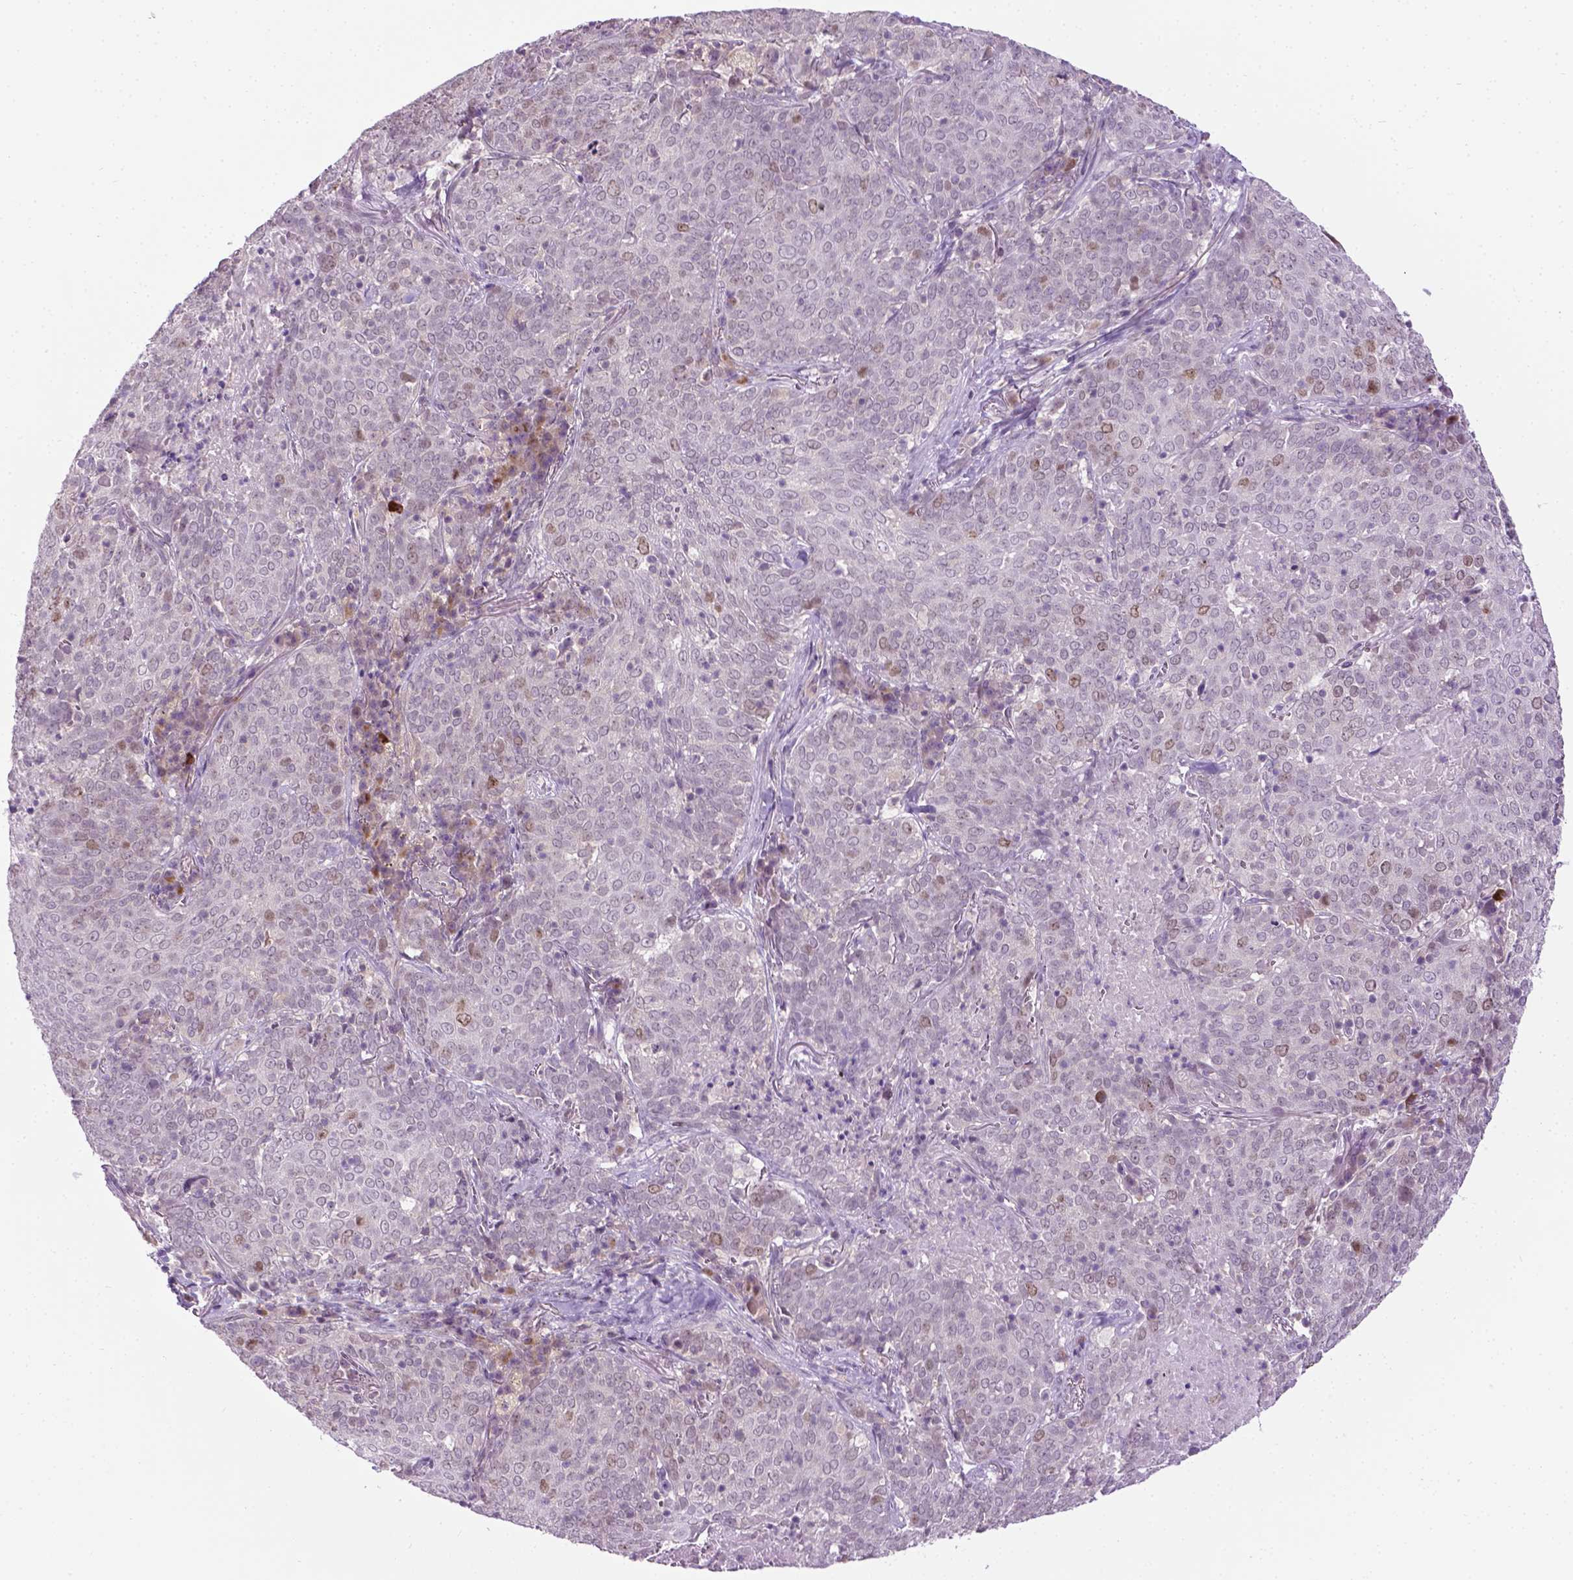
{"staining": {"intensity": "weak", "quantity": "<25%", "location": "nuclear"}, "tissue": "lung cancer", "cell_type": "Tumor cells", "image_type": "cancer", "snomed": [{"axis": "morphology", "description": "Squamous cell carcinoma, NOS"}, {"axis": "topography", "description": "Lung"}], "caption": "There is no significant positivity in tumor cells of lung cancer.", "gene": "DENND4A", "patient": {"sex": "male", "age": 82}}